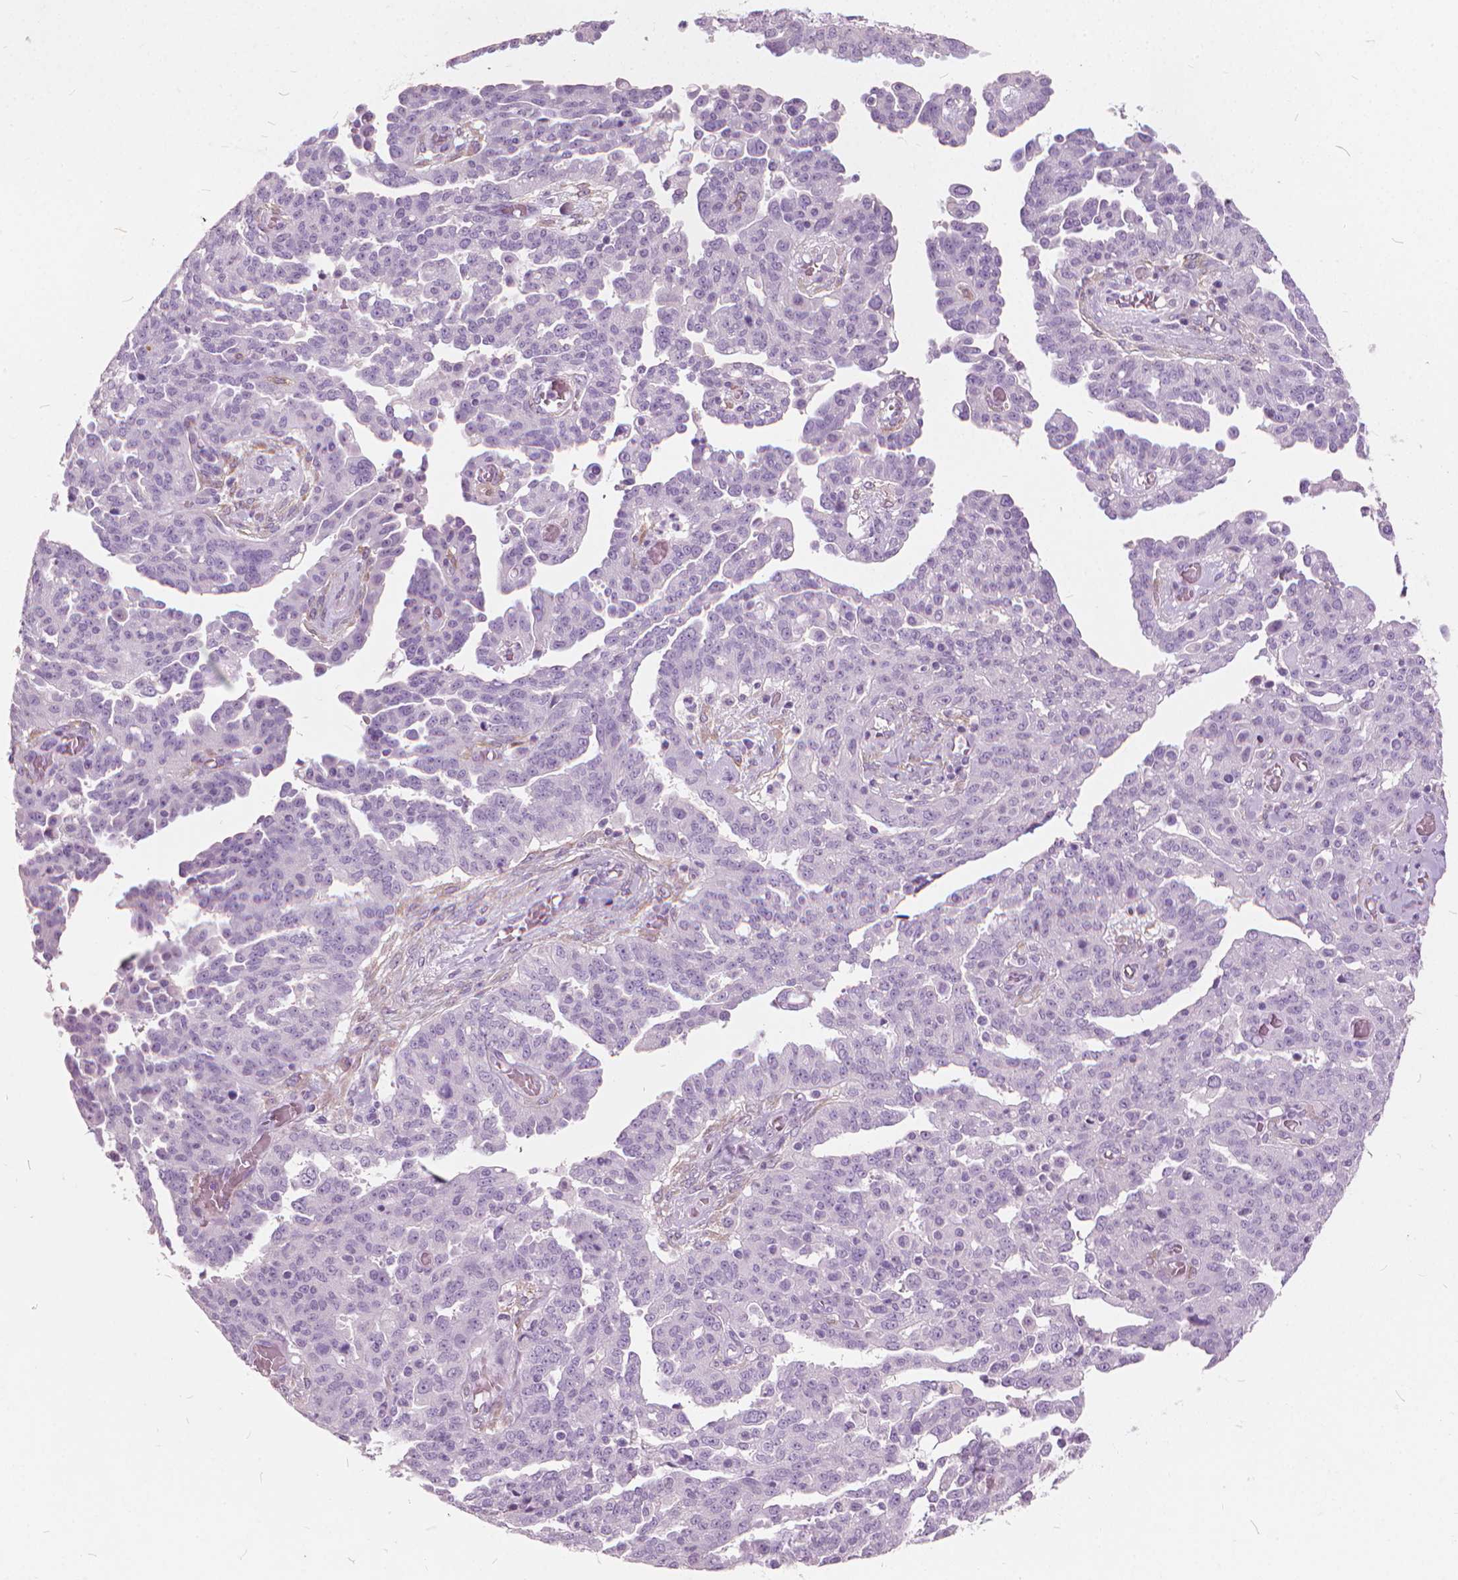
{"staining": {"intensity": "negative", "quantity": "none", "location": "none"}, "tissue": "ovarian cancer", "cell_type": "Tumor cells", "image_type": "cancer", "snomed": [{"axis": "morphology", "description": "Cystadenocarcinoma, serous, NOS"}, {"axis": "topography", "description": "Ovary"}], "caption": "There is no significant expression in tumor cells of ovarian serous cystadenocarcinoma.", "gene": "DNM1", "patient": {"sex": "female", "age": 67}}